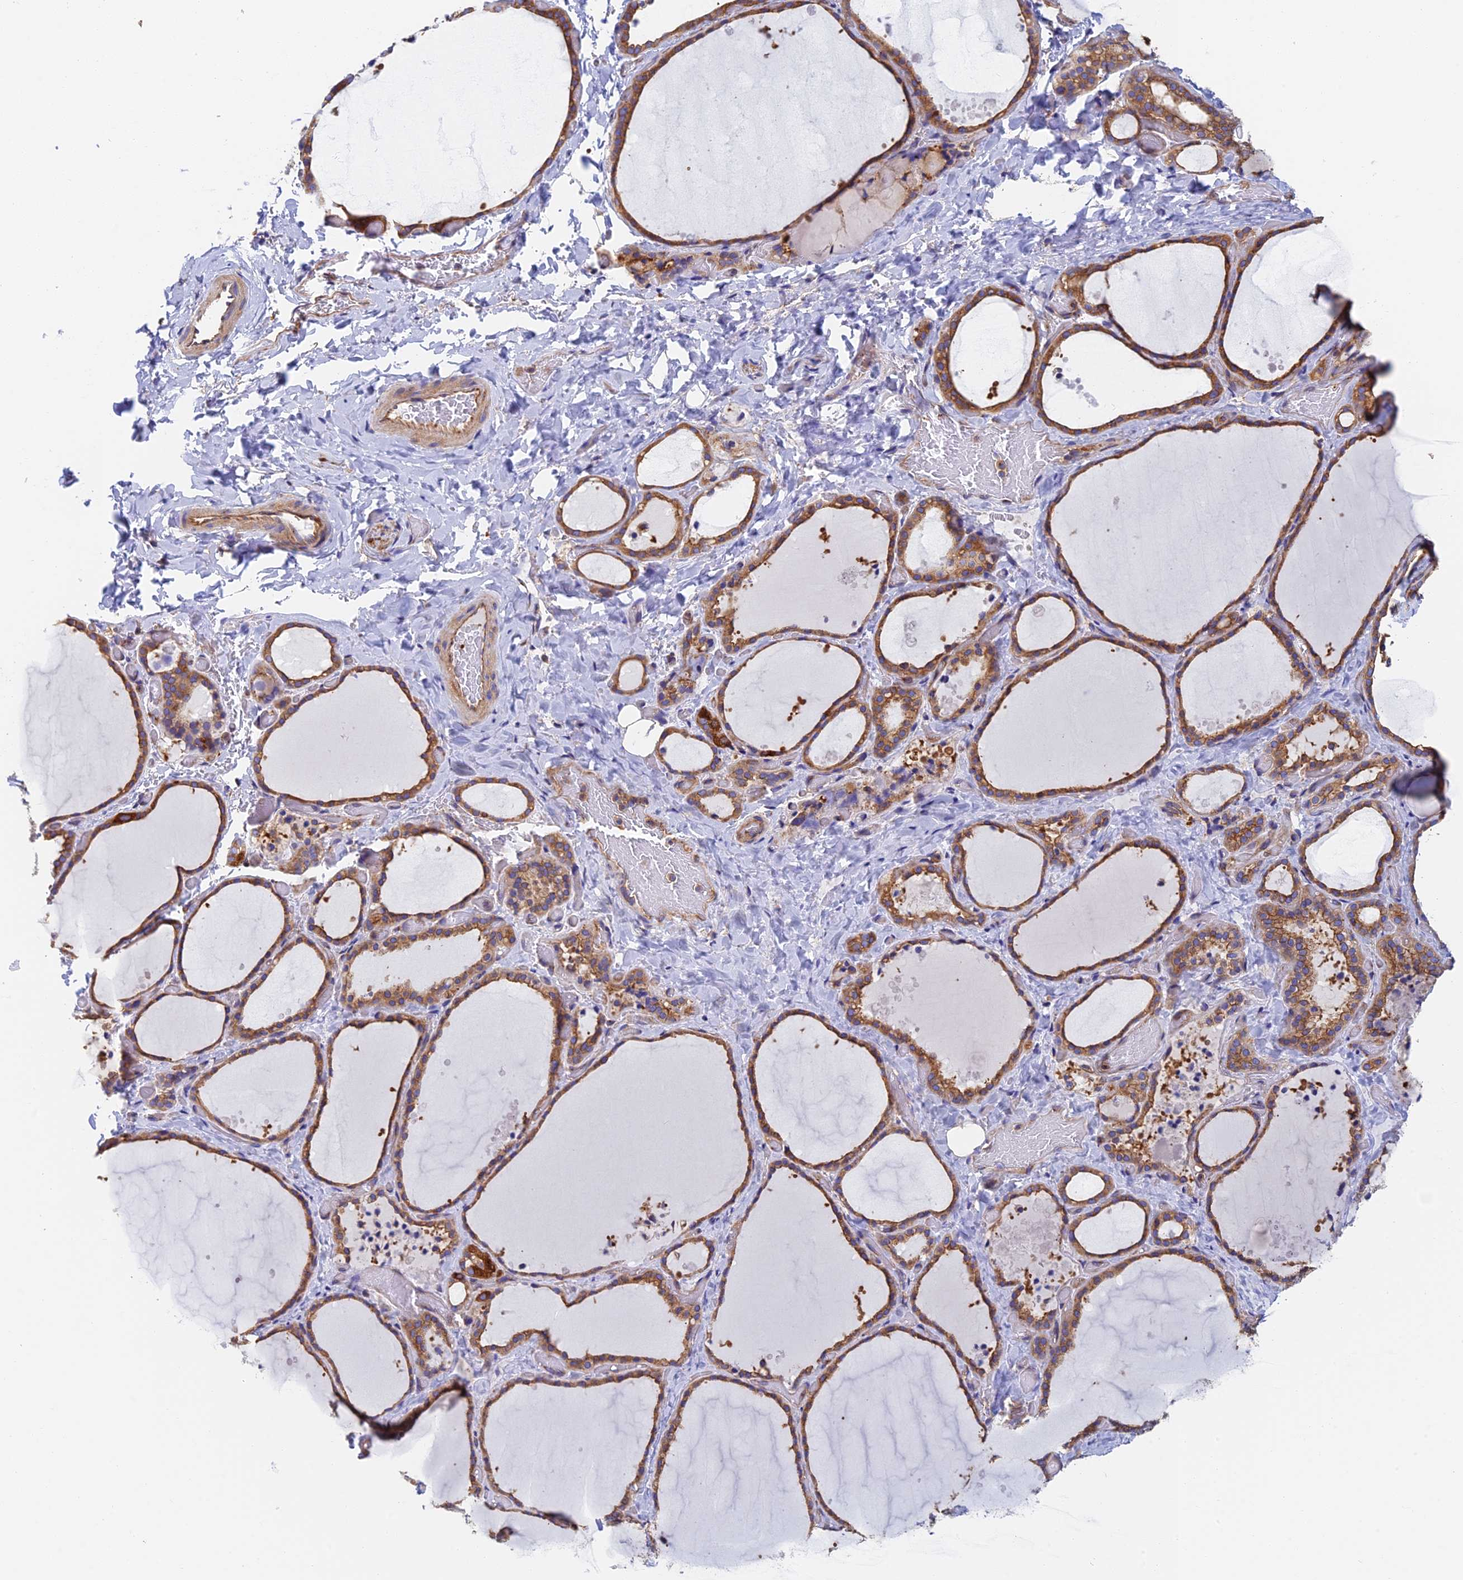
{"staining": {"intensity": "moderate", "quantity": ">75%", "location": "cytoplasmic/membranous"}, "tissue": "thyroid gland", "cell_type": "Glandular cells", "image_type": "normal", "snomed": [{"axis": "morphology", "description": "Normal tissue, NOS"}, {"axis": "topography", "description": "Thyroid gland"}], "caption": "IHC of unremarkable human thyroid gland displays medium levels of moderate cytoplasmic/membranous staining in about >75% of glandular cells.", "gene": "DCTN2", "patient": {"sex": "female", "age": 44}}